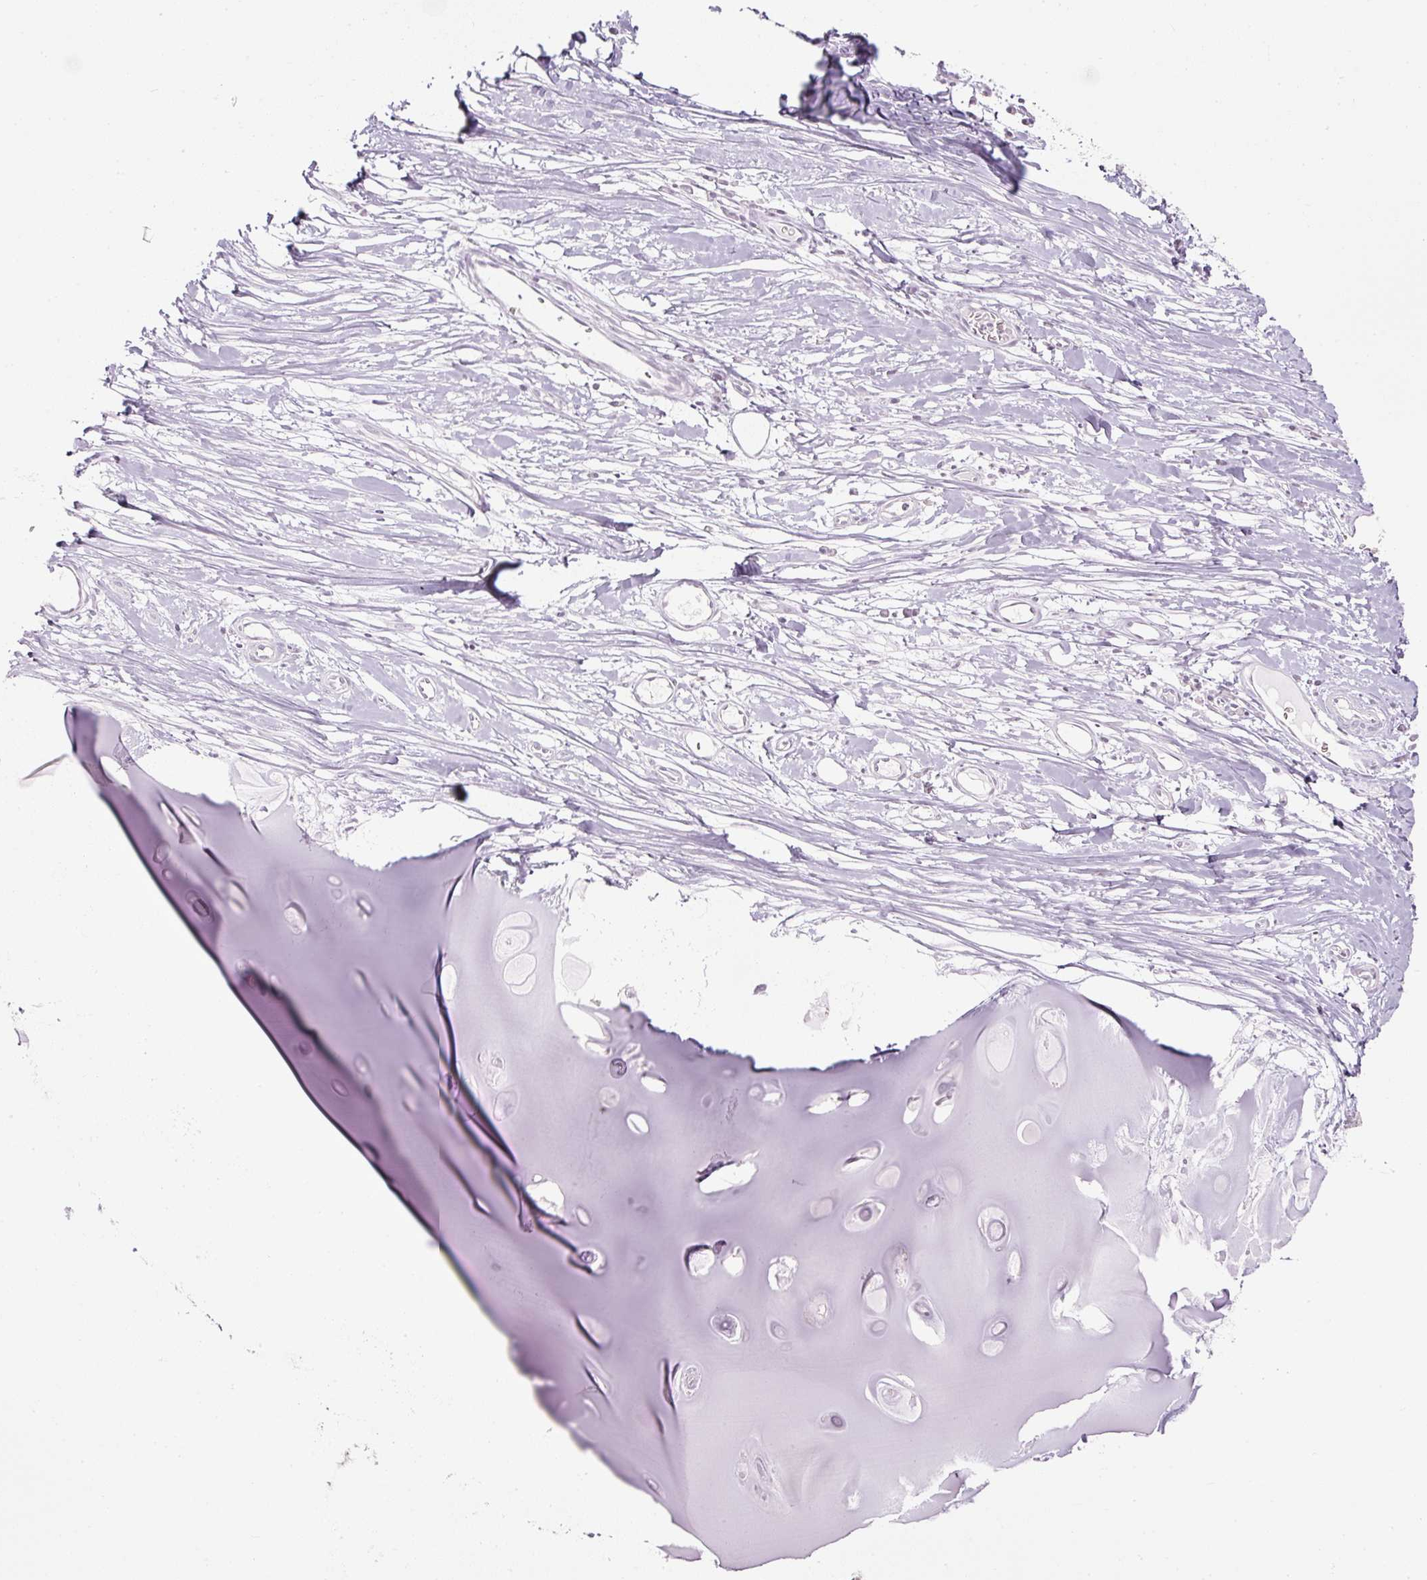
{"staining": {"intensity": "negative", "quantity": "none", "location": "none"}, "tissue": "soft tissue", "cell_type": "Chondrocytes", "image_type": "normal", "snomed": [{"axis": "morphology", "description": "Normal tissue, NOS"}, {"axis": "topography", "description": "Cartilage tissue"}], "caption": "Immunohistochemistry histopathology image of unremarkable soft tissue: human soft tissue stained with DAB displays no significant protein expression in chondrocytes.", "gene": "U2AF2", "patient": {"sex": "male", "age": 57}}